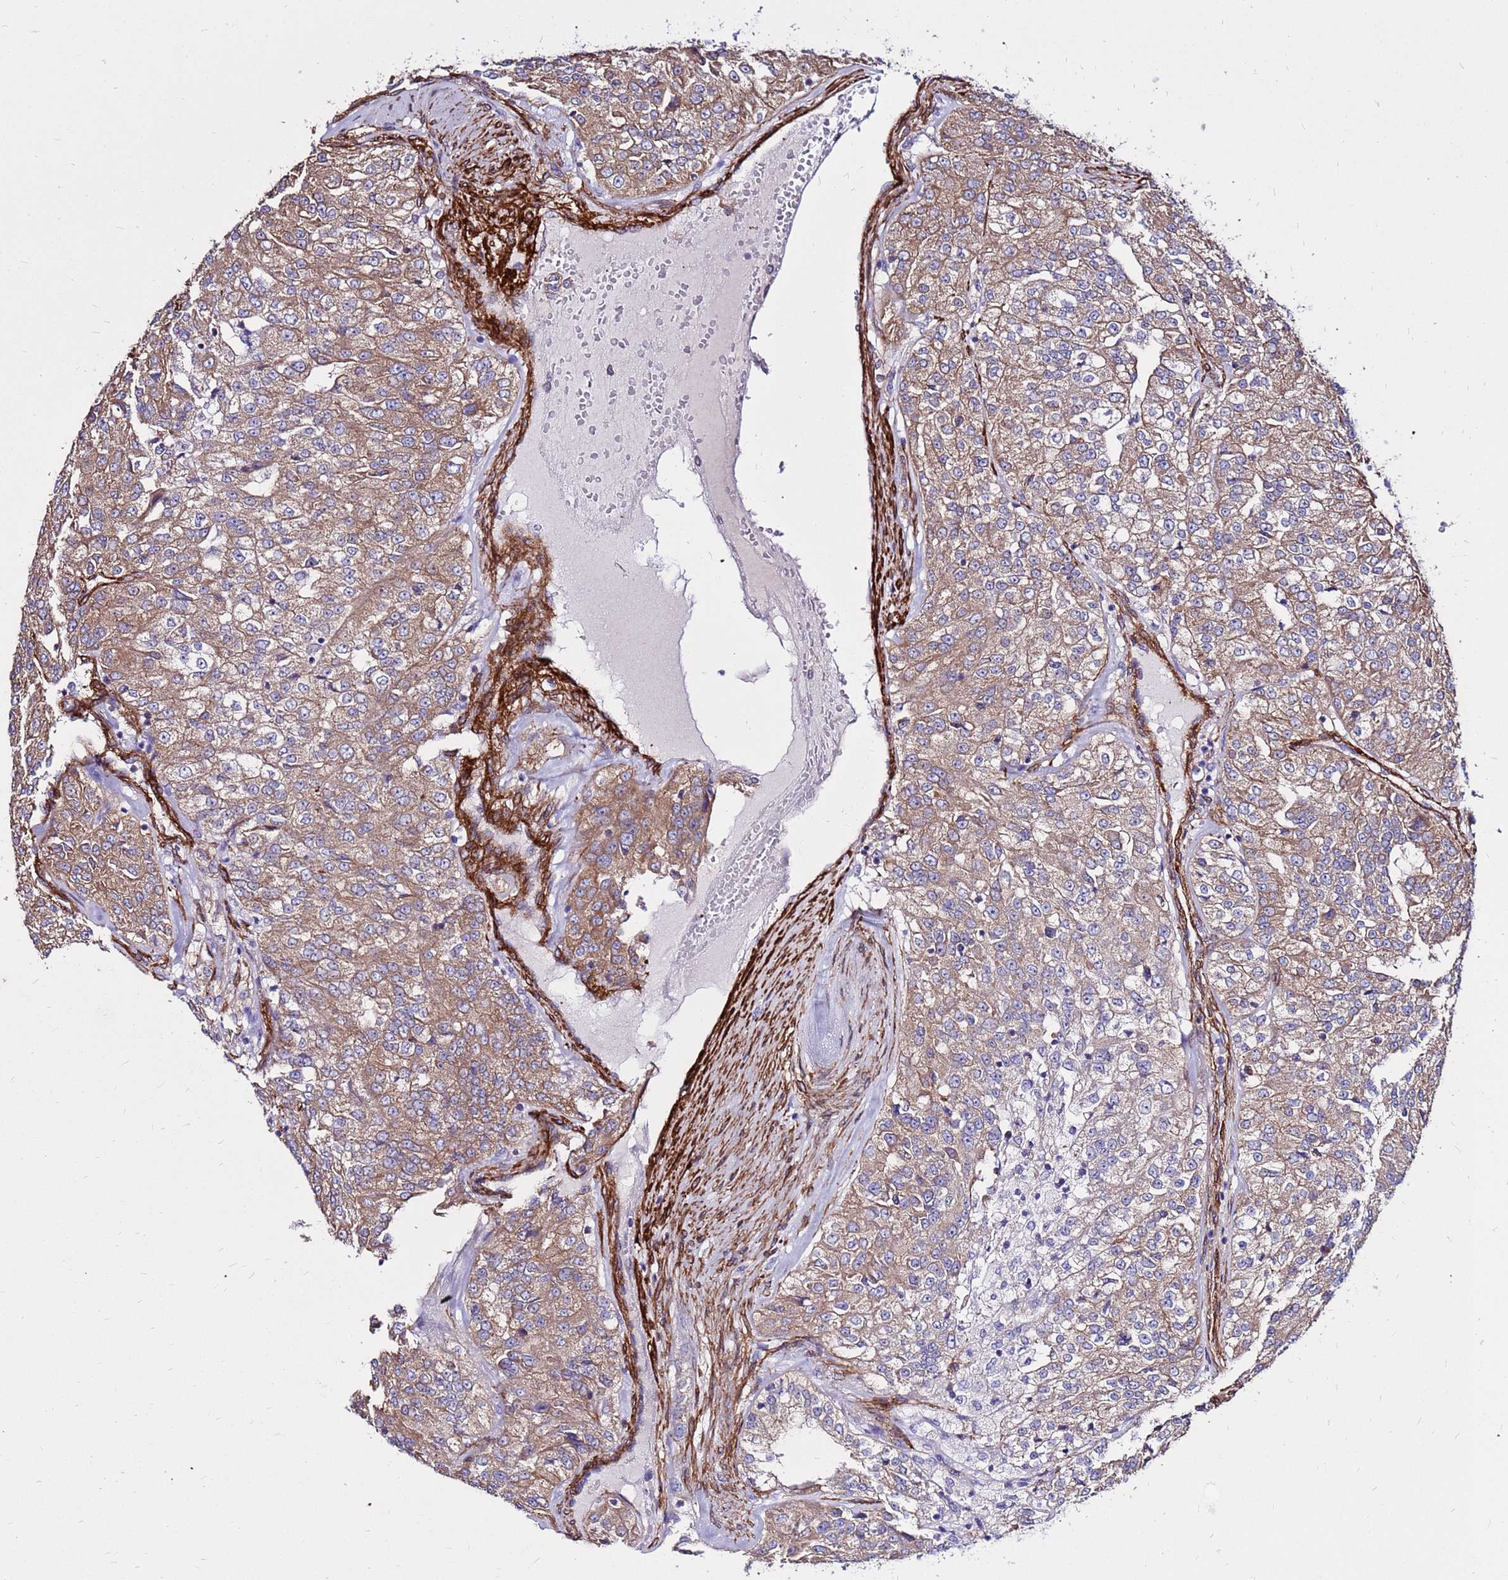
{"staining": {"intensity": "moderate", "quantity": ">75%", "location": "cytoplasmic/membranous"}, "tissue": "renal cancer", "cell_type": "Tumor cells", "image_type": "cancer", "snomed": [{"axis": "morphology", "description": "Adenocarcinoma, NOS"}, {"axis": "topography", "description": "Kidney"}], "caption": "This is a histology image of immunohistochemistry (IHC) staining of renal cancer (adenocarcinoma), which shows moderate positivity in the cytoplasmic/membranous of tumor cells.", "gene": "EI24", "patient": {"sex": "female", "age": 63}}